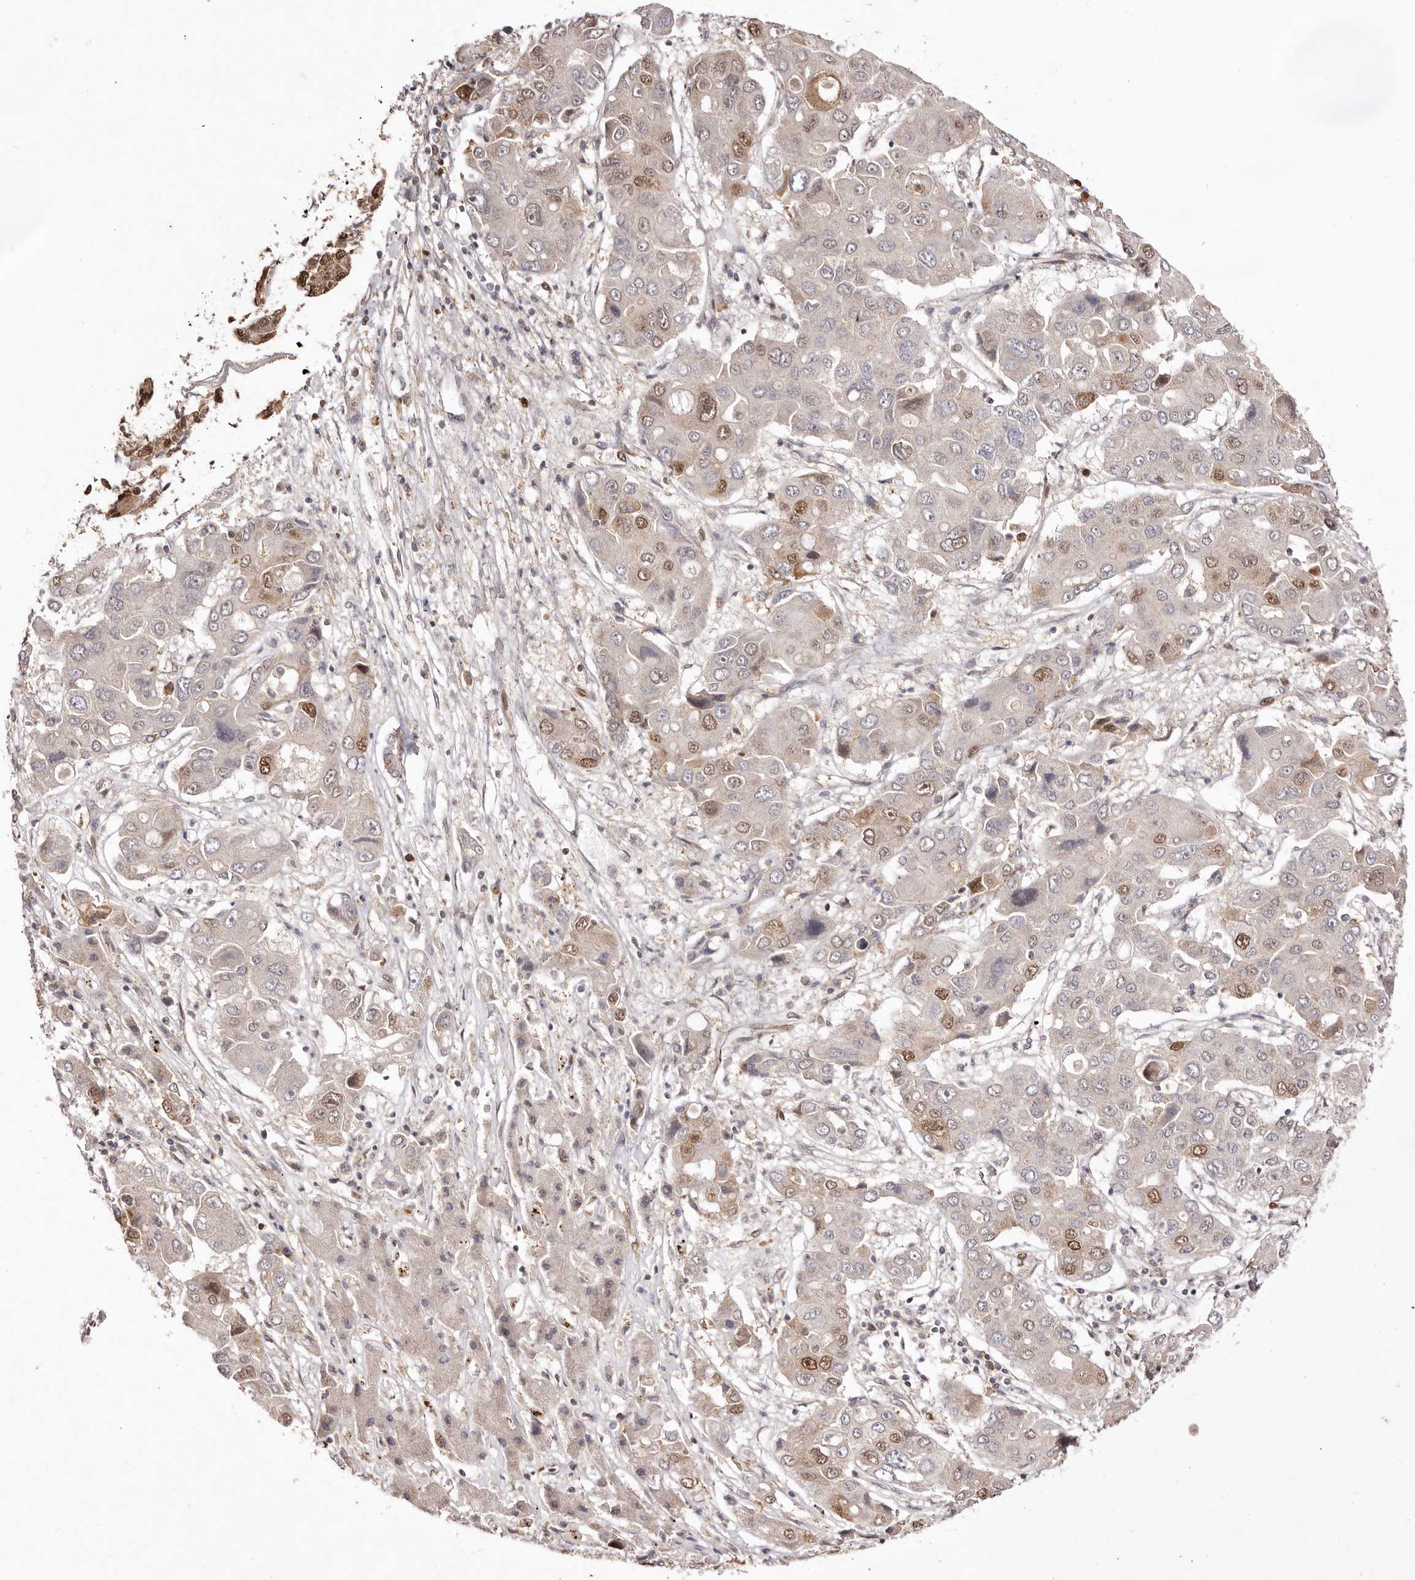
{"staining": {"intensity": "moderate", "quantity": "25%-75%", "location": "nuclear"}, "tissue": "liver cancer", "cell_type": "Tumor cells", "image_type": "cancer", "snomed": [{"axis": "morphology", "description": "Cholangiocarcinoma"}, {"axis": "topography", "description": "Liver"}], "caption": "Liver cholangiocarcinoma stained with a brown dye reveals moderate nuclear positive expression in about 25%-75% of tumor cells.", "gene": "NOTCH1", "patient": {"sex": "male", "age": 67}}